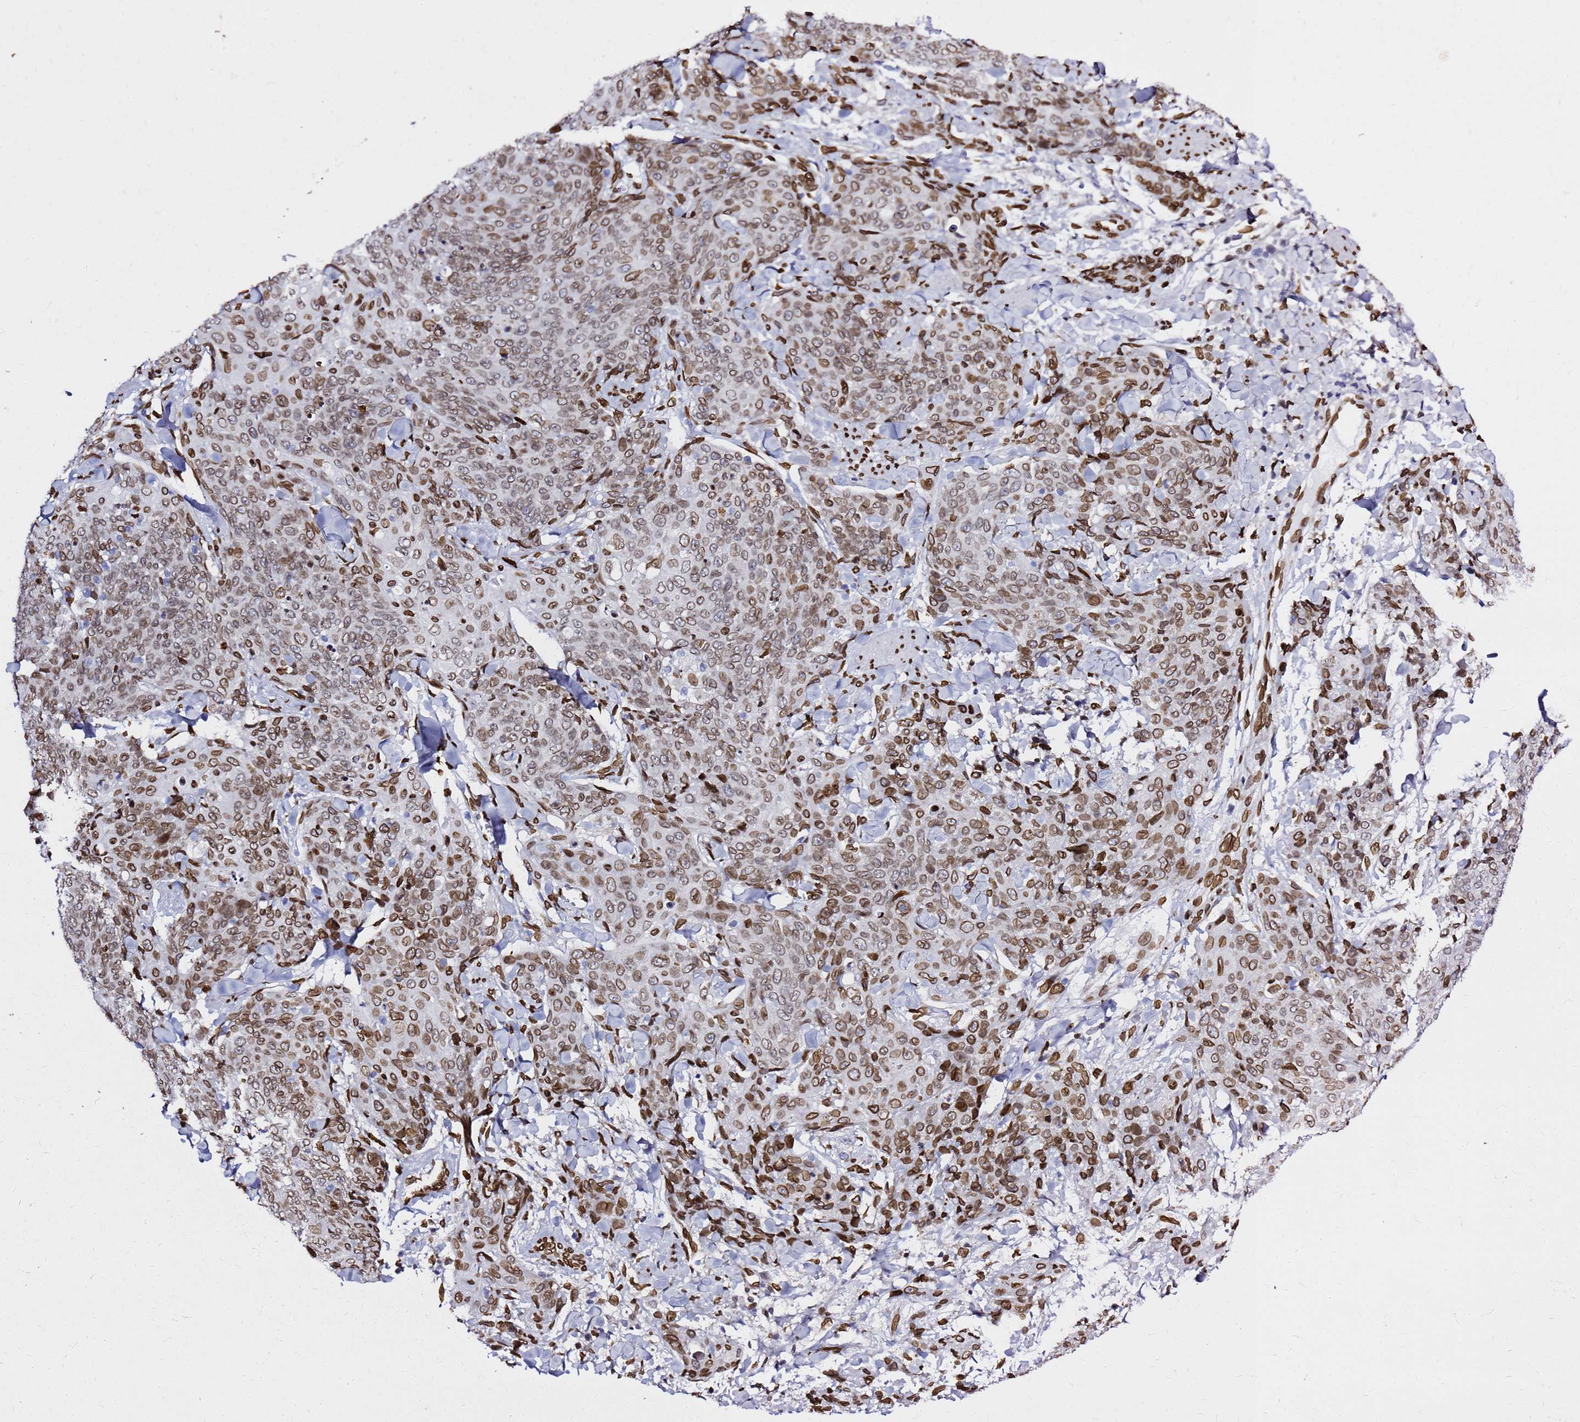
{"staining": {"intensity": "moderate", "quantity": ">75%", "location": "cytoplasmic/membranous,nuclear"}, "tissue": "skin cancer", "cell_type": "Tumor cells", "image_type": "cancer", "snomed": [{"axis": "morphology", "description": "Squamous cell carcinoma, NOS"}, {"axis": "topography", "description": "Skin"}, {"axis": "topography", "description": "Vulva"}], "caption": "Skin cancer (squamous cell carcinoma) stained for a protein (brown) reveals moderate cytoplasmic/membranous and nuclear positive expression in about >75% of tumor cells.", "gene": "C6orf141", "patient": {"sex": "female", "age": 85}}